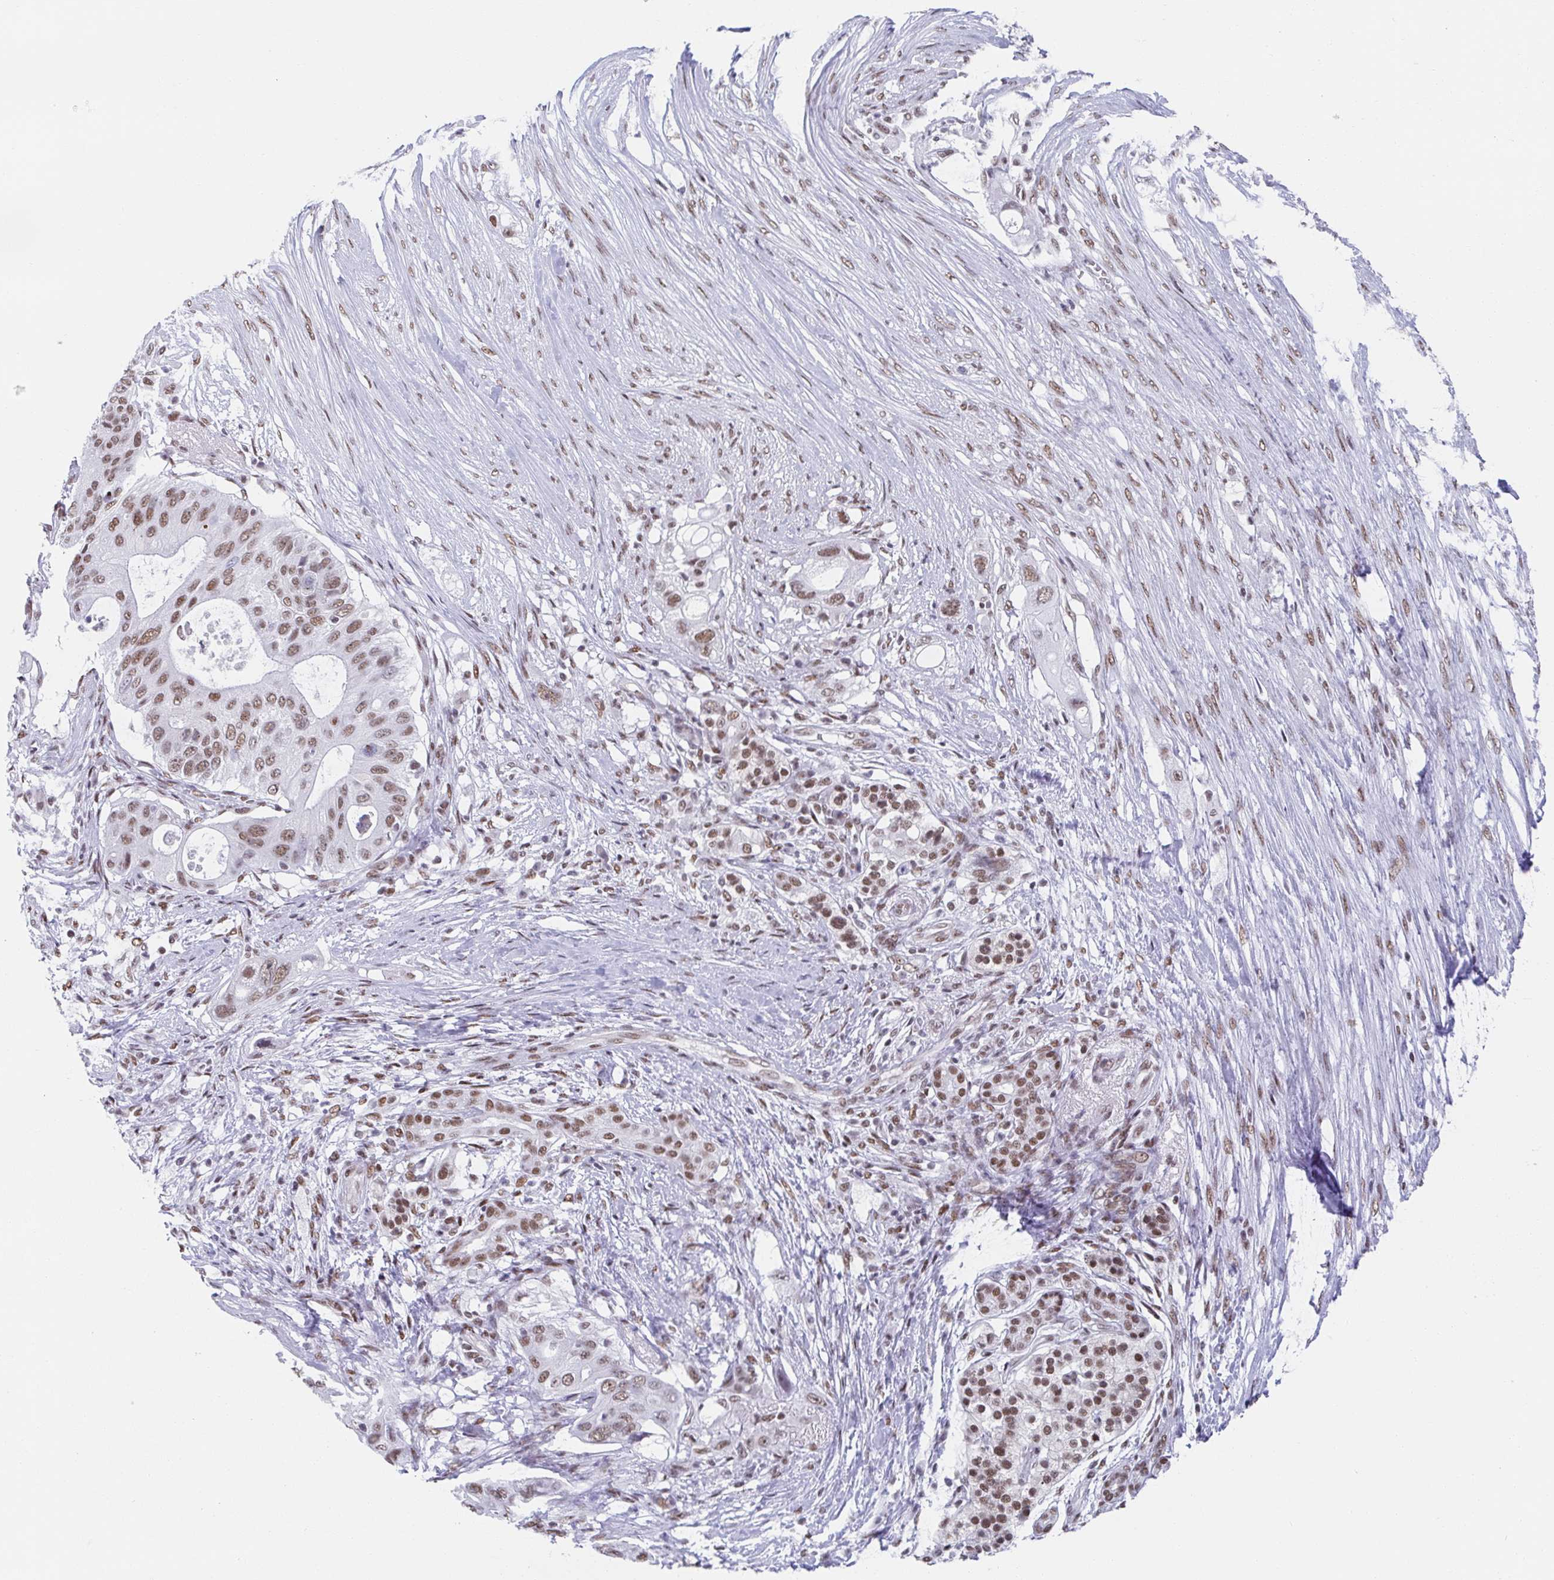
{"staining": {"intensity": "moderate", "quantity": ">75%", "location": "nuclear"}, "tissue": "pancreatic cancer", "cell_type": "Tumor cells", "image_type": "cancer", "snomed": [{"axis": "morphology", "description": "Adenocarcinoma, NOS"}, {"axis": "topography", "description": "Pancreas"}], "caption": "The micrograph demonstrates immunohistochemical staining of pancreatic cancer. There is moderate nuclear positivity is identified in approximately >75% of tumor cells.", "gene": "SLC7A10", "patient": {"sex": "female", "age": 72}}